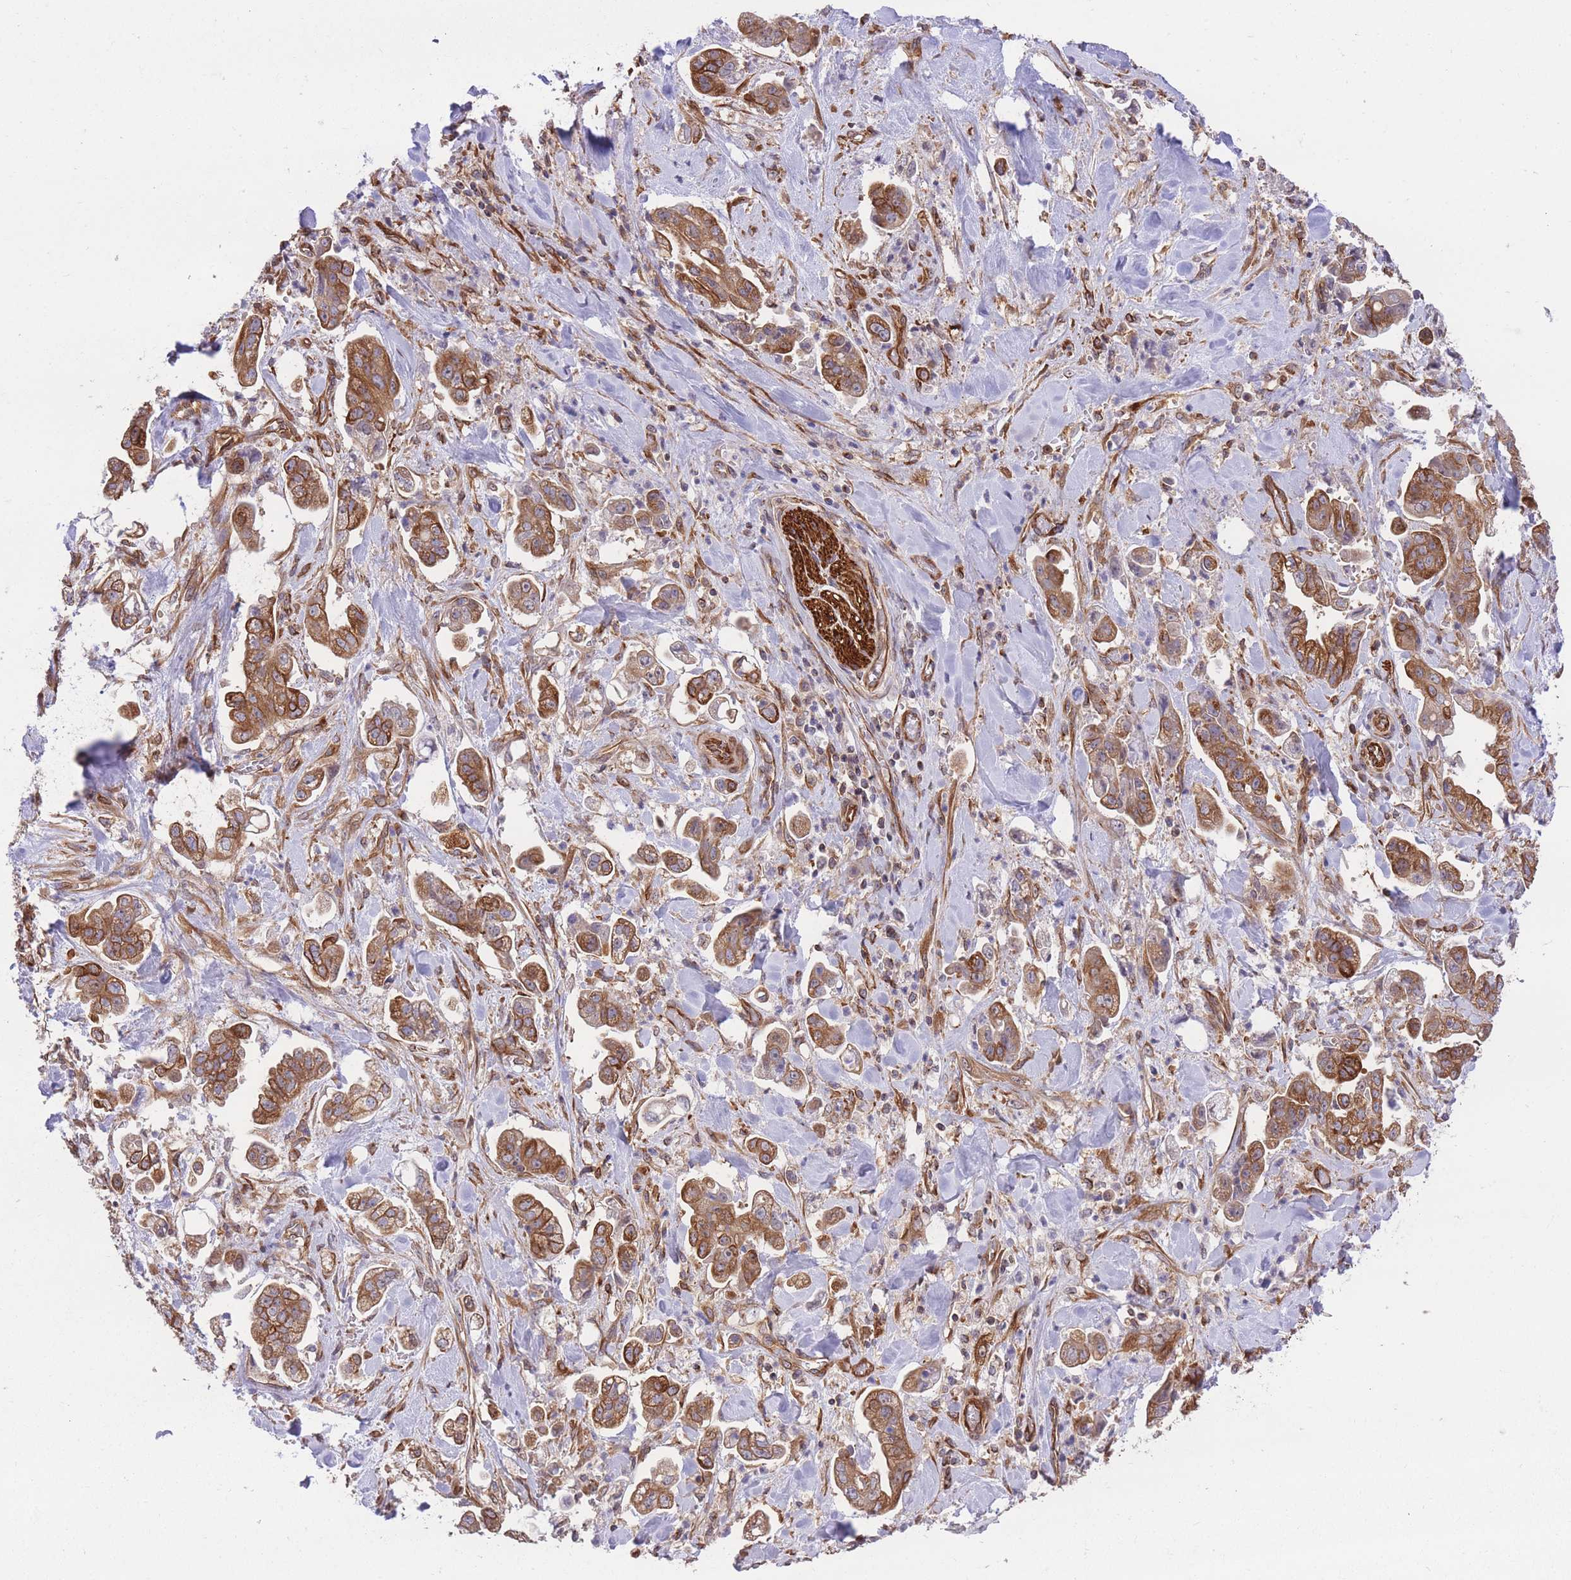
{"staining": {"intensity": "moderate", "quantity": "25%-75%", "location": "cytoplasmic/membranous"}, "tissue": "stomach cancer", "cell_type": "Tumor cells", "image_type": "cancer", "snomed": [{"axis": "morphology", "description": "Adenocarcinoma, NOS"}, {"axis": "topography", "description": "Stomach"}], "caption": "Immunohistochemical staining of human stomach cancer exhibits medium levels of moderate cytoplasmic/membranous protein staining in approximately 25%-75% of tumor cells.", "gene": "EXOSC8", "patient": {"sex": "male", "age": 62}}